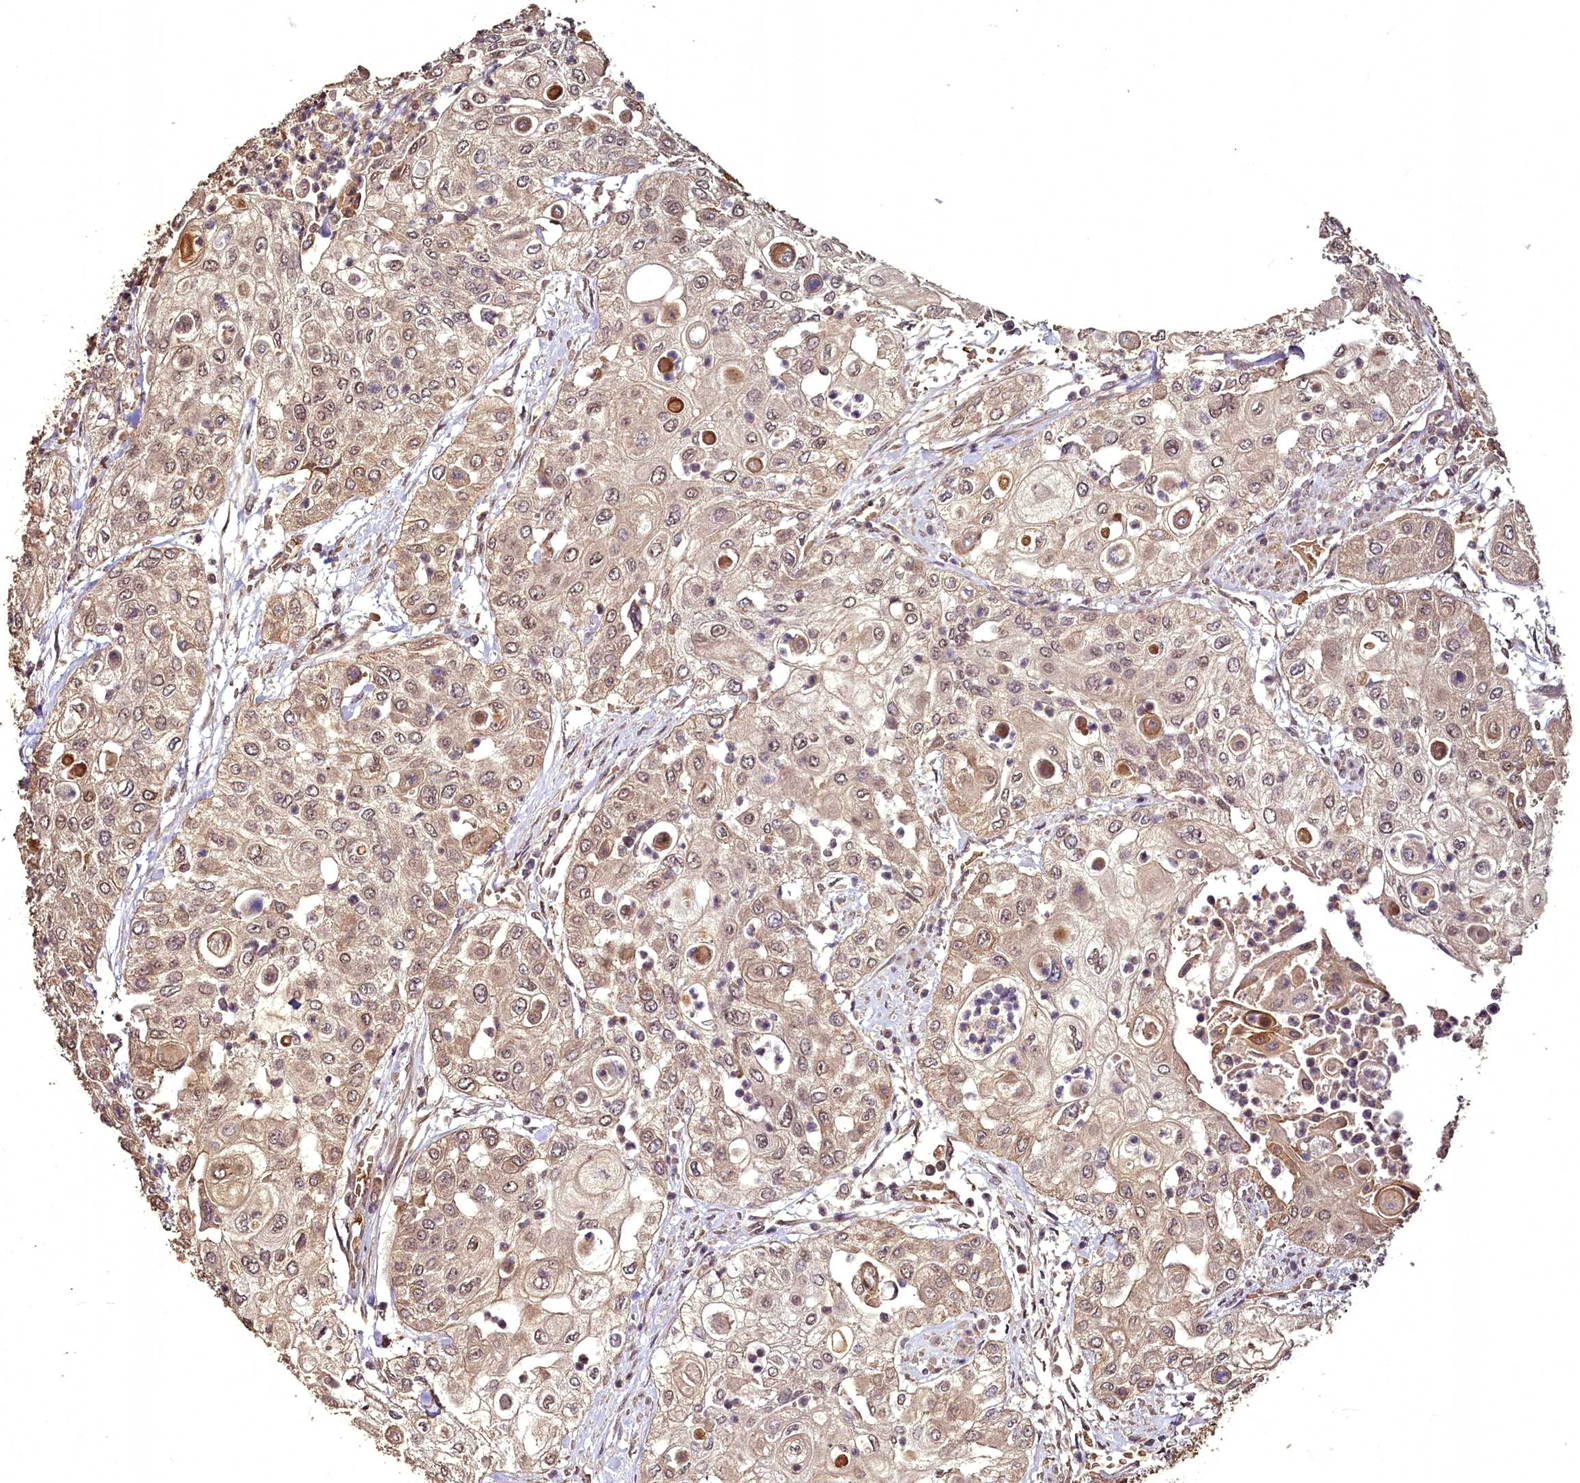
{"staining": {"intensity": "weak", "quantity": ">75%", "location": "cytoplasmic/membranous,nuclear"}, "tissue": "urothelial cancer", "cell_type": "Tumor cells", "image_type": "cancer", "snomed": [{"axis": "morphology", "description": "Urothelial carcinoma, High grade"}, {"axis": "topography", "description": "Urinary bladder"}], "caption": "A low amount of weak cytoplasmic/membranous and nuclear positivity is present in about >75% of tumor cells in urothelial cancer tissue.", "gene": "VPS51", "patient": {"sex": "female", "age": 79}}